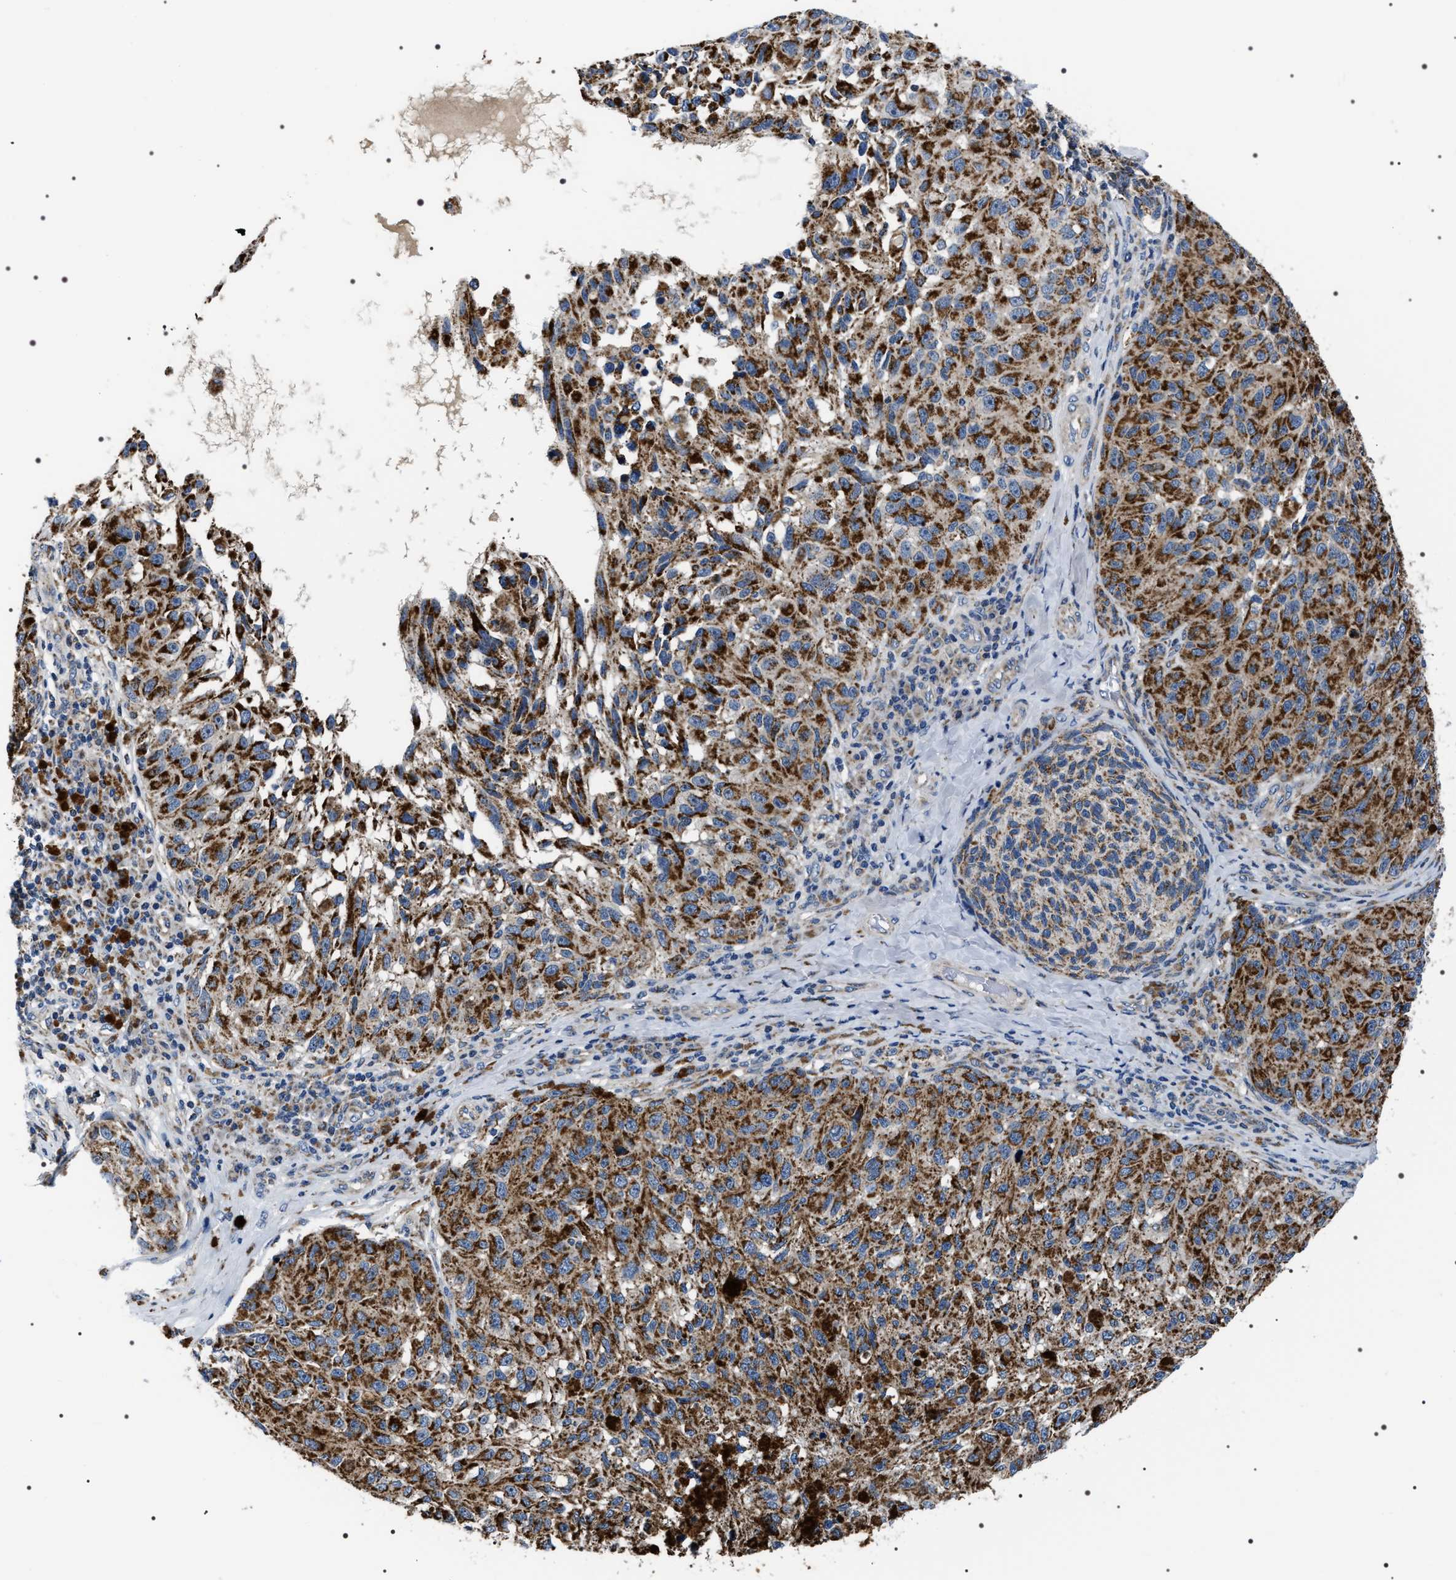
{"staining": {"intensity": "strong", "quantity": ">75%", "location": "cytoplasmic/membranous"}, "tissue": "melanoma", "cell_type": "Tumor cells", "image_type": "cancer", "snomed": [{"axis": "morphology", "description": "Malignant melanoma, NOS"}, {"axis": "topography", "description": "Skin"}], "caption": "Tumor cells reveal strong cytoplasmic/membranous expression in approximately >75% of cells in melanoma.", "gene": "NTMT1", "patient": {"sex": "female", "age": 73}}